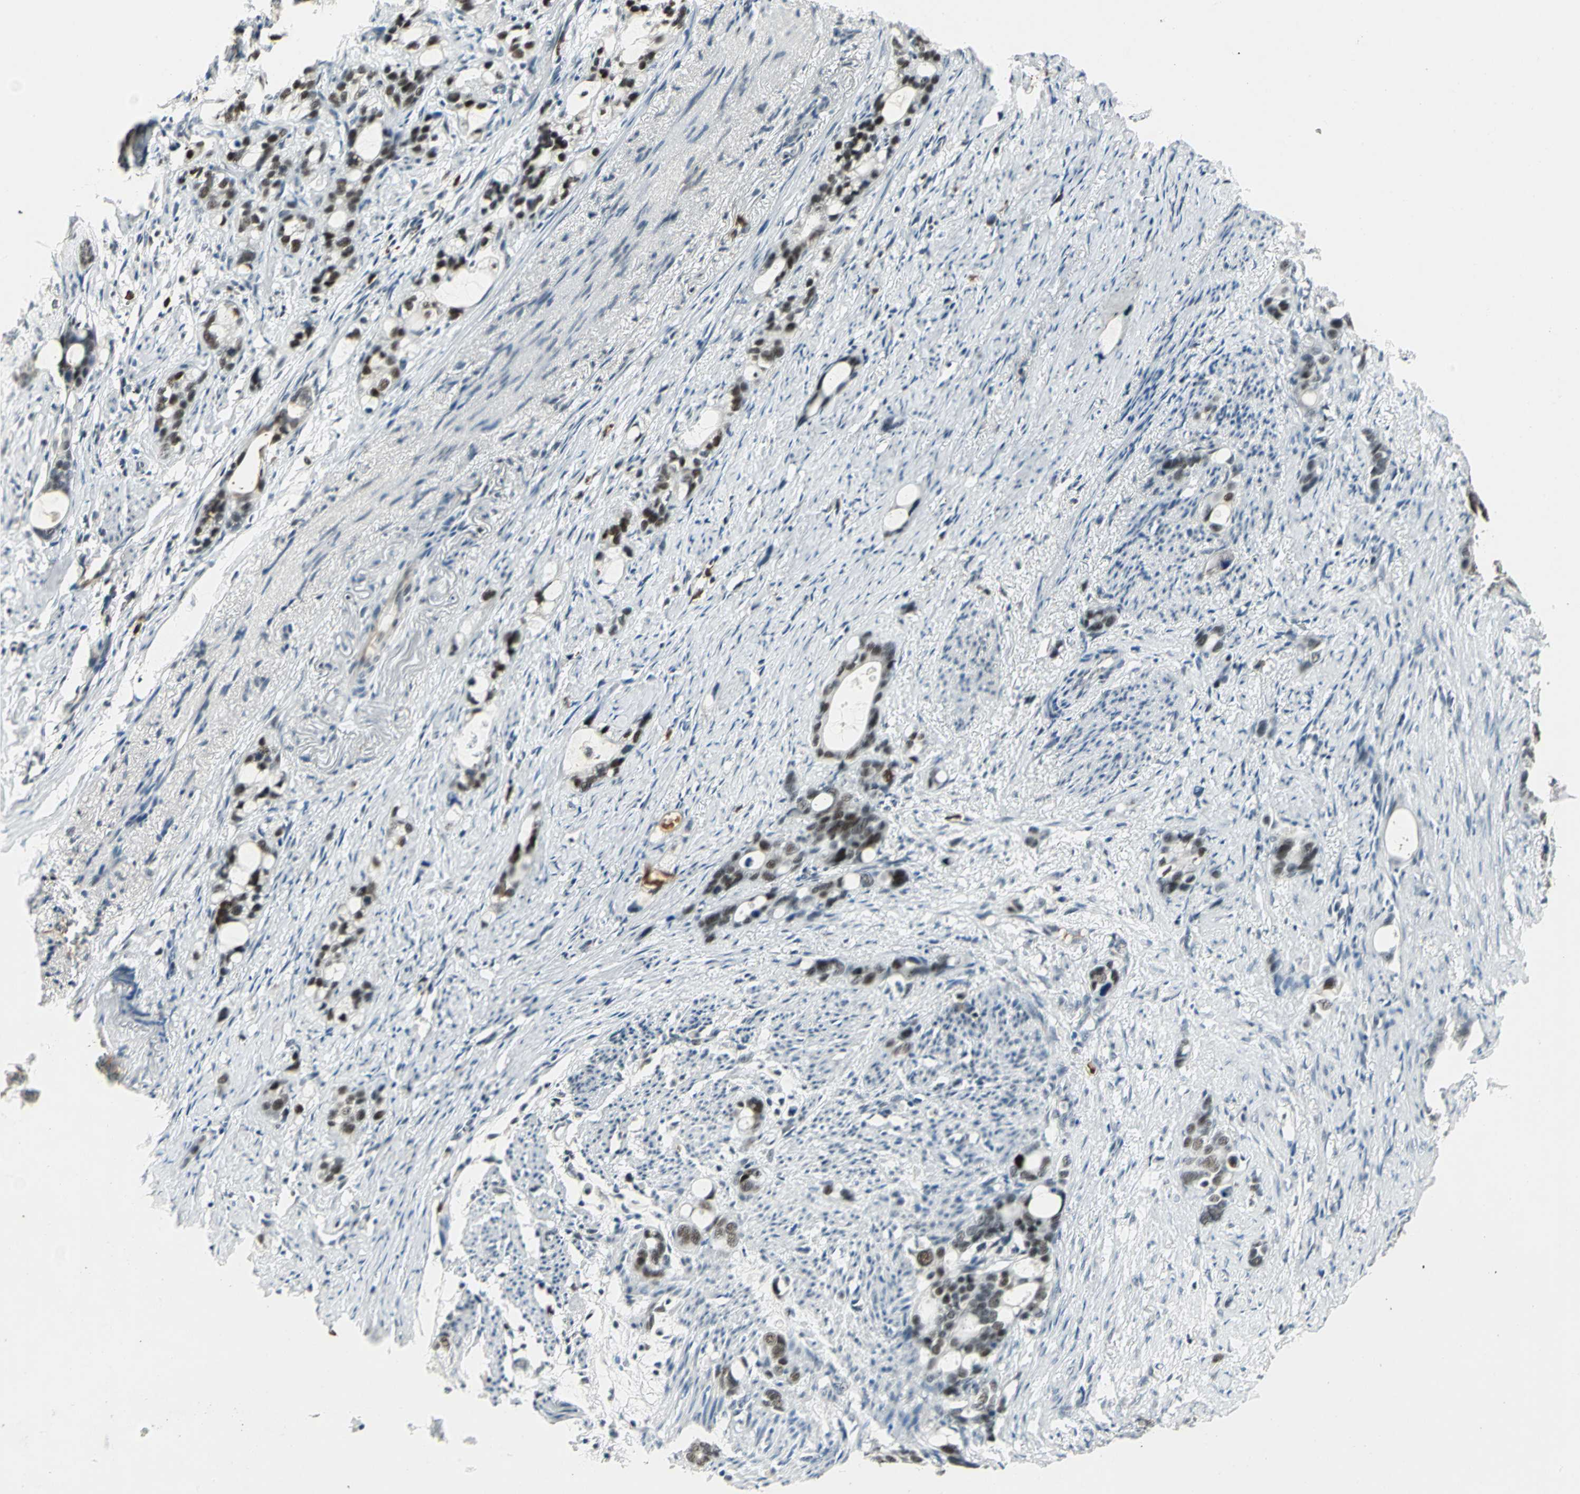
{"staining": {"intensity": "strong", "quantity": ">75%", "location": "nuclear"}, "tissue": "stomach cancer", "cell_type": "Tumor cells", "image_type": "cancer", "snomed": [{"axis": "morphology", "description": "Adenocarcinoma, NOS"}, {"axis": "topography", "description": "Stomach"}], "caption": "Strong nuclear protein positivity is seen in about >75% of tumor cells in stomach adenocarcinoma.", "gene": "CCNT1", "patient": {"sex": "female", "age": 75}}